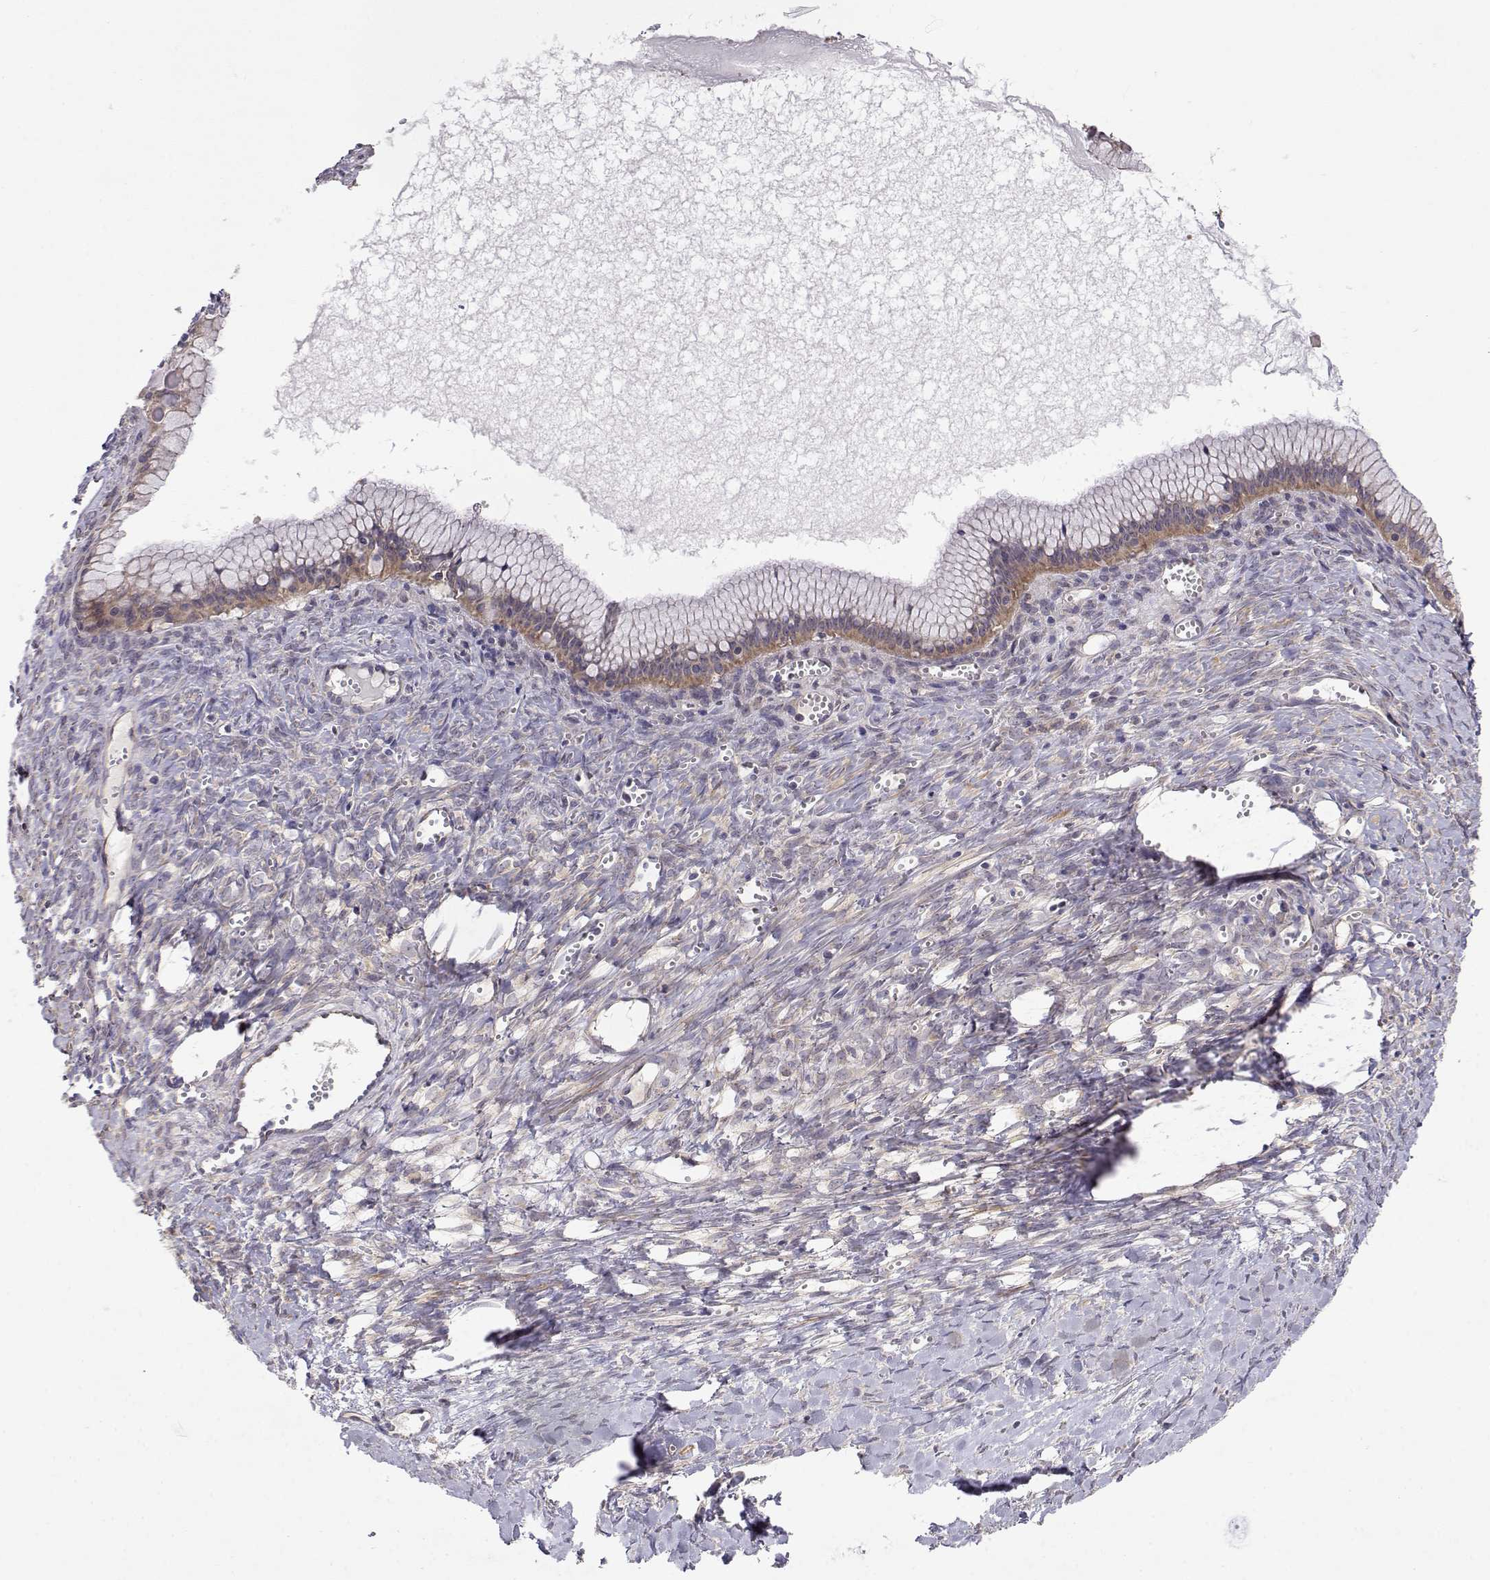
{"staining": {"intensity": "moderate", "quantity": ">75%", "location": "cytoplasmic/membranous"}, "tissue": "ovarian cancer", "cell_type": "Tumor cells", "image_type": "cancer", "snomed": [{"axis": "morphology", "description": "Cystadenocarcinoma, mucinous, NOS"}, {"axis": "topography", "description": "Ovary"}], "caption": "DAB (3,3'-diaminobenzidine) immunohistochemical staining of ovarian cancer shows moderate cytoplasmic/membranous protein expression in approximately >75% of tumor cells. Using DAB (brown) and hematoxylin (blue) stains, captured at high magnification using brightfield microscopy.", "gene": "PAIP1", "patient": {"sex": "female", "age": 41}}